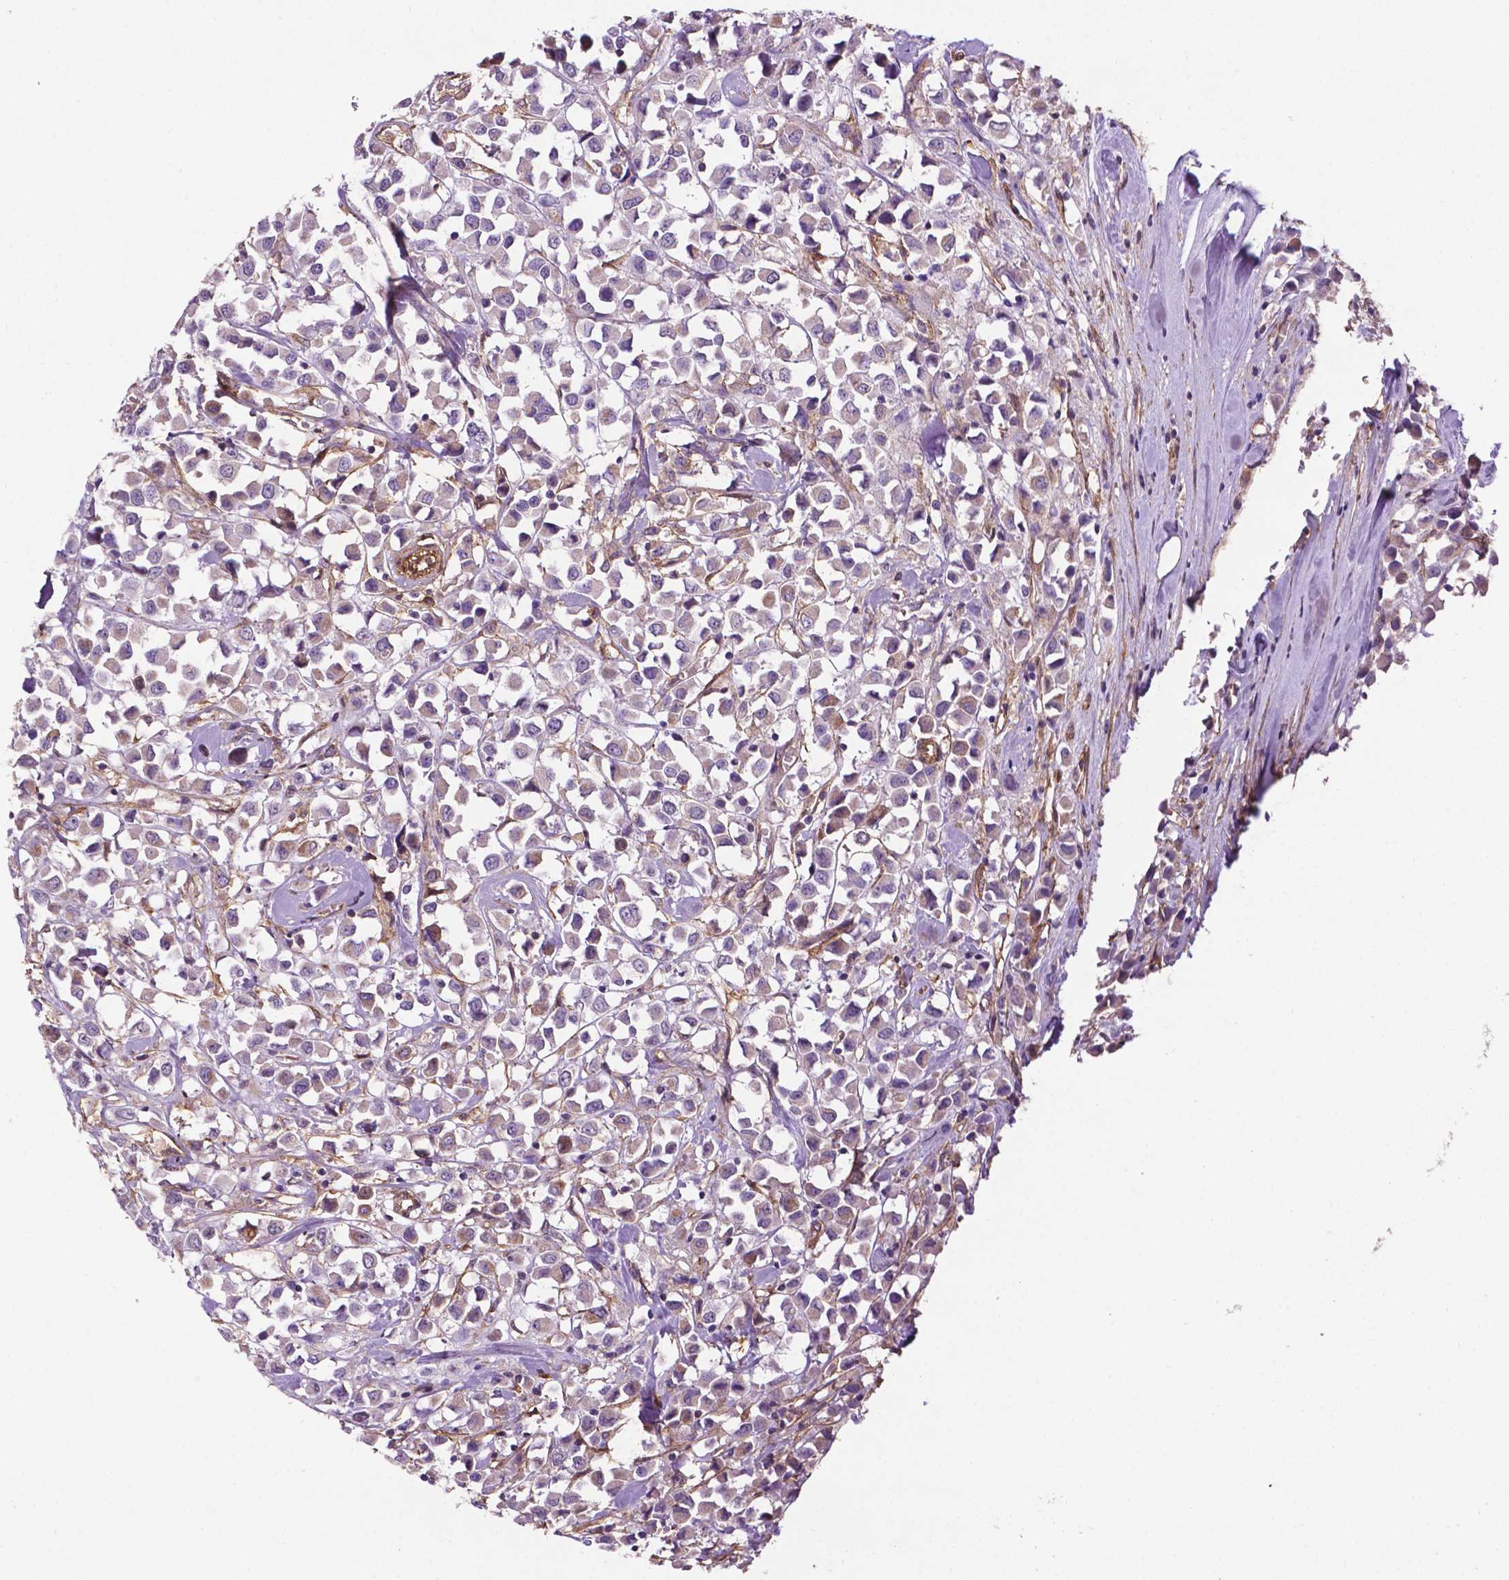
{"staining": {"intensity": "weak", "quantity": "<25%", "location": "cytoplasmic/membranous"}, "tissue": "breast cancer", "cell_type": "Tumor cells", "image_type": "cancer", "snomed": [{"axis": "morphology", "description": "Duct carcinoma"}, {"axis": "topography", "description": "Breast"}], "caption": "High power microscopy histopathology image of an IHC image of breast invasive ductal carcinoma, revealing no significant positivity in tumor cells.", "gene": "RRAS", "patient": {"sex": "female", "age": 61}}